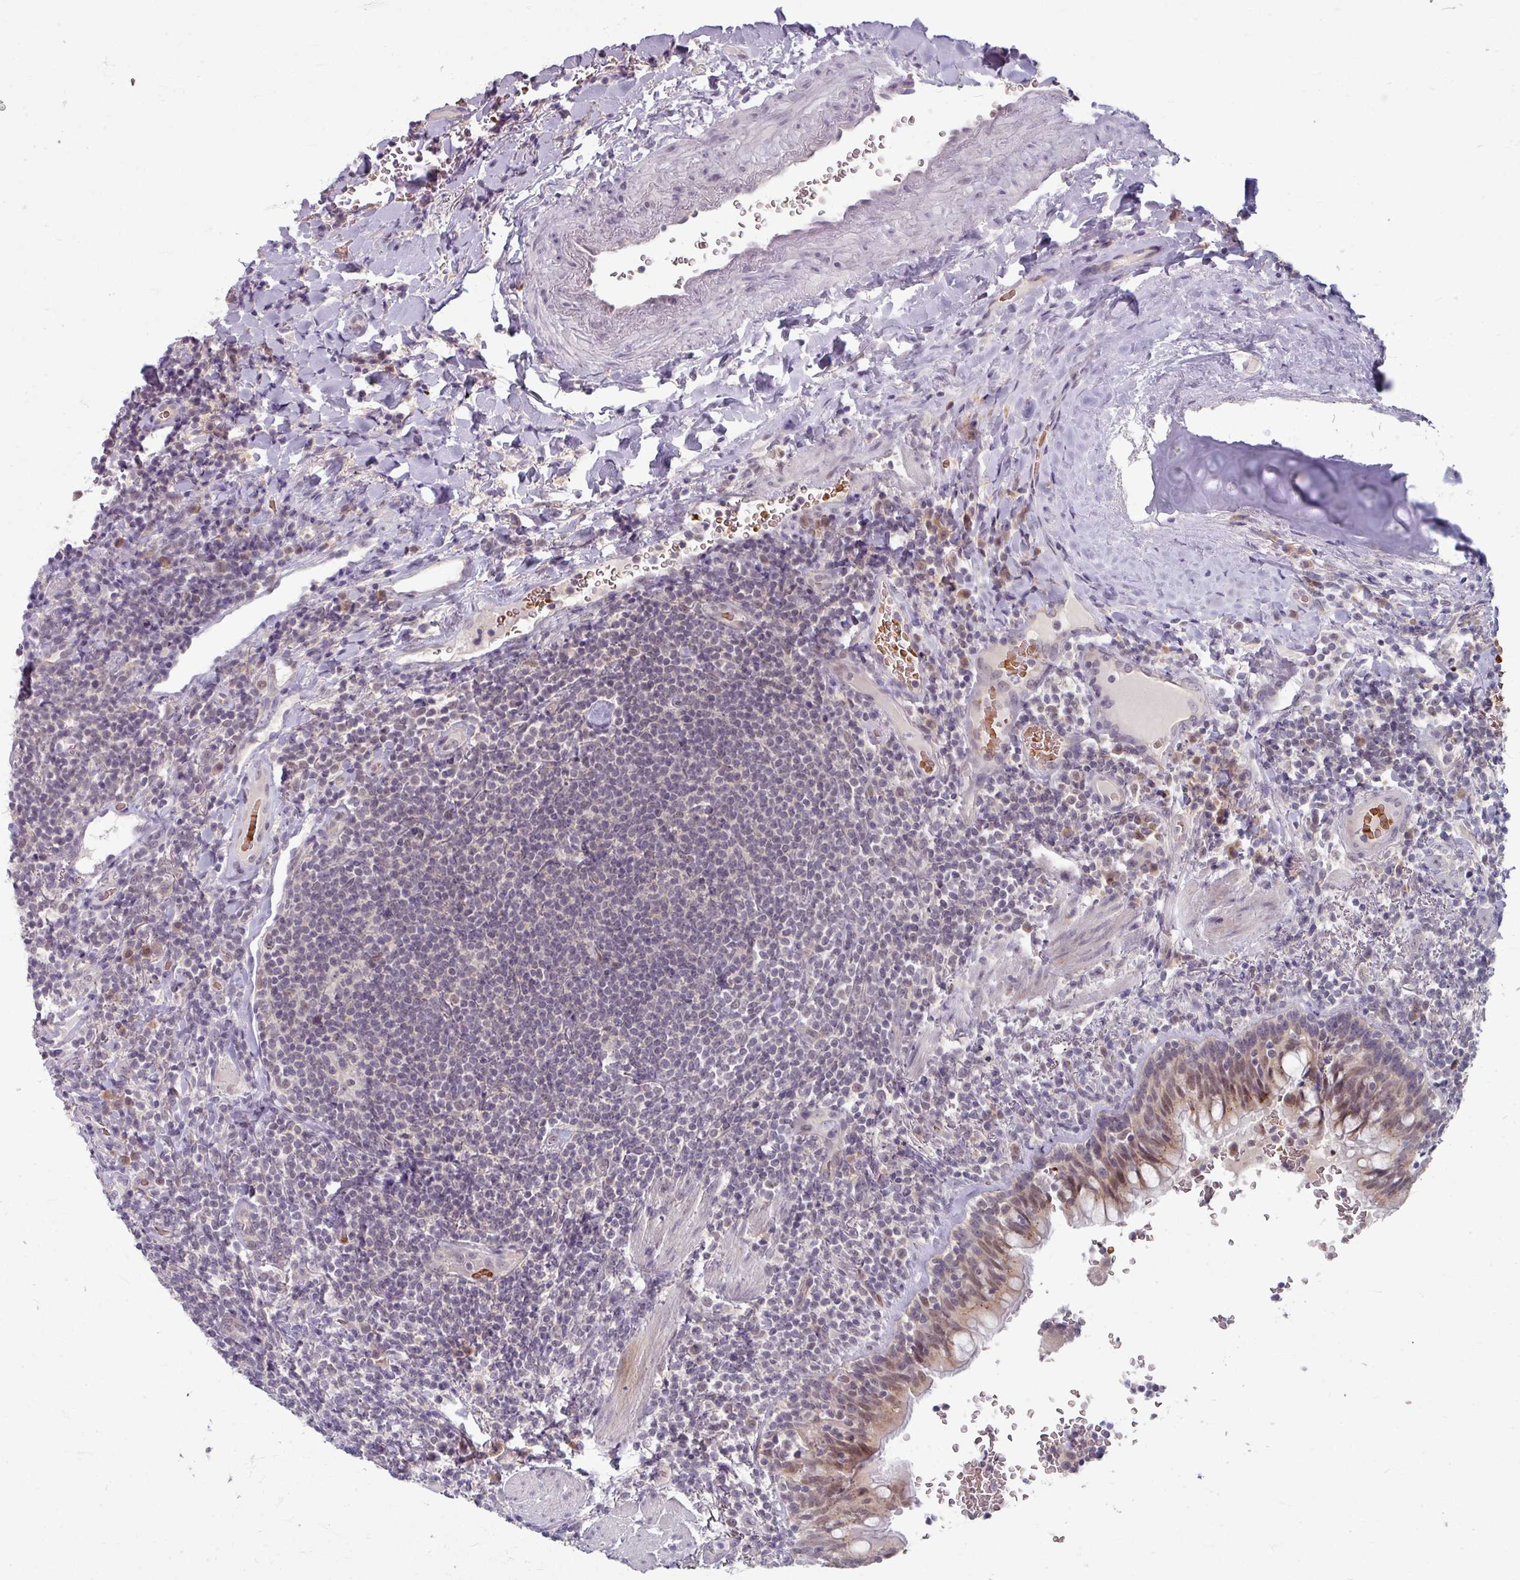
{"staining": {"intensity": "negative", "quantity": "none", "location": "none"}, "tissue": "lymphoma", "cell_type": "Tumor cells", "image_type": "cancer", "snomed": [{"axis": "morphology", "description": "Malignant lymphoma, non-Hodgkin's type, Low grade"}, {"axis": "topography", "description": "Lung"}], "caption": "Tumor cells are negative for protein expression in human lymphoma. (DAB (3,3'-diaminobenzidine) immunohistochemistry with hematoxylin counter stain).", "gene": "KMT5C", "patient": {"sex": "female", "age": 71}}